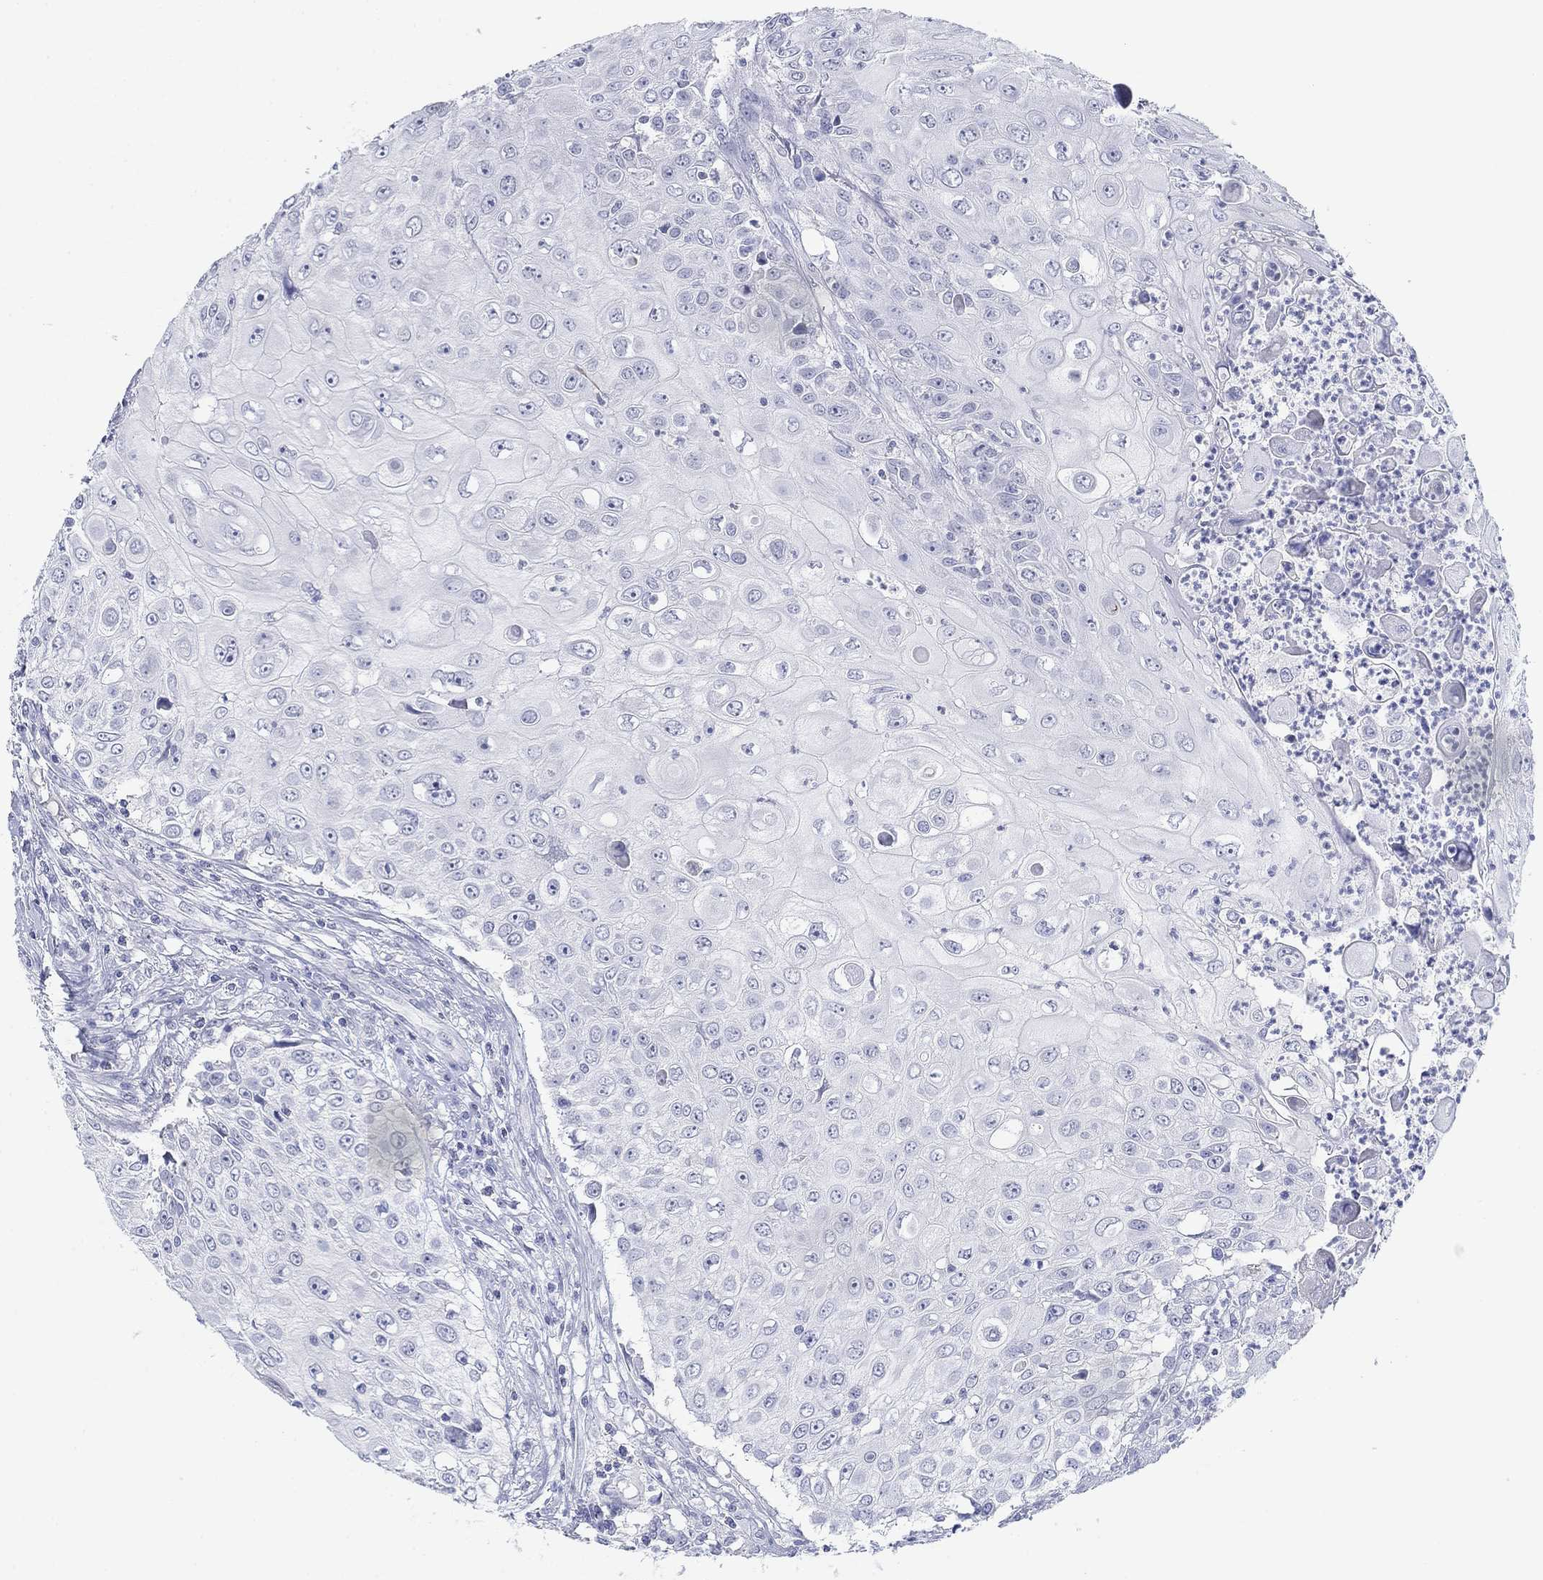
{"staining": {"intensity": "negative", "quantity": "none", "location": "none"}, "tissue": "urothelial cancer", "cell_type": "Tumor cells", "image_type": "cancer", "snomed": [{"axis": "morphology", "description": "Urothelial carcinoma, High grade"}, {"axis": "topography", "description": "Urinary bladder"}], "caption": "This is an IHC photomicrograph of high-grade urothelial carcinoma. There is no positivity in tumor cells.", "gene": "PDYN", "patient": {"sex": "female", "age": 79}}